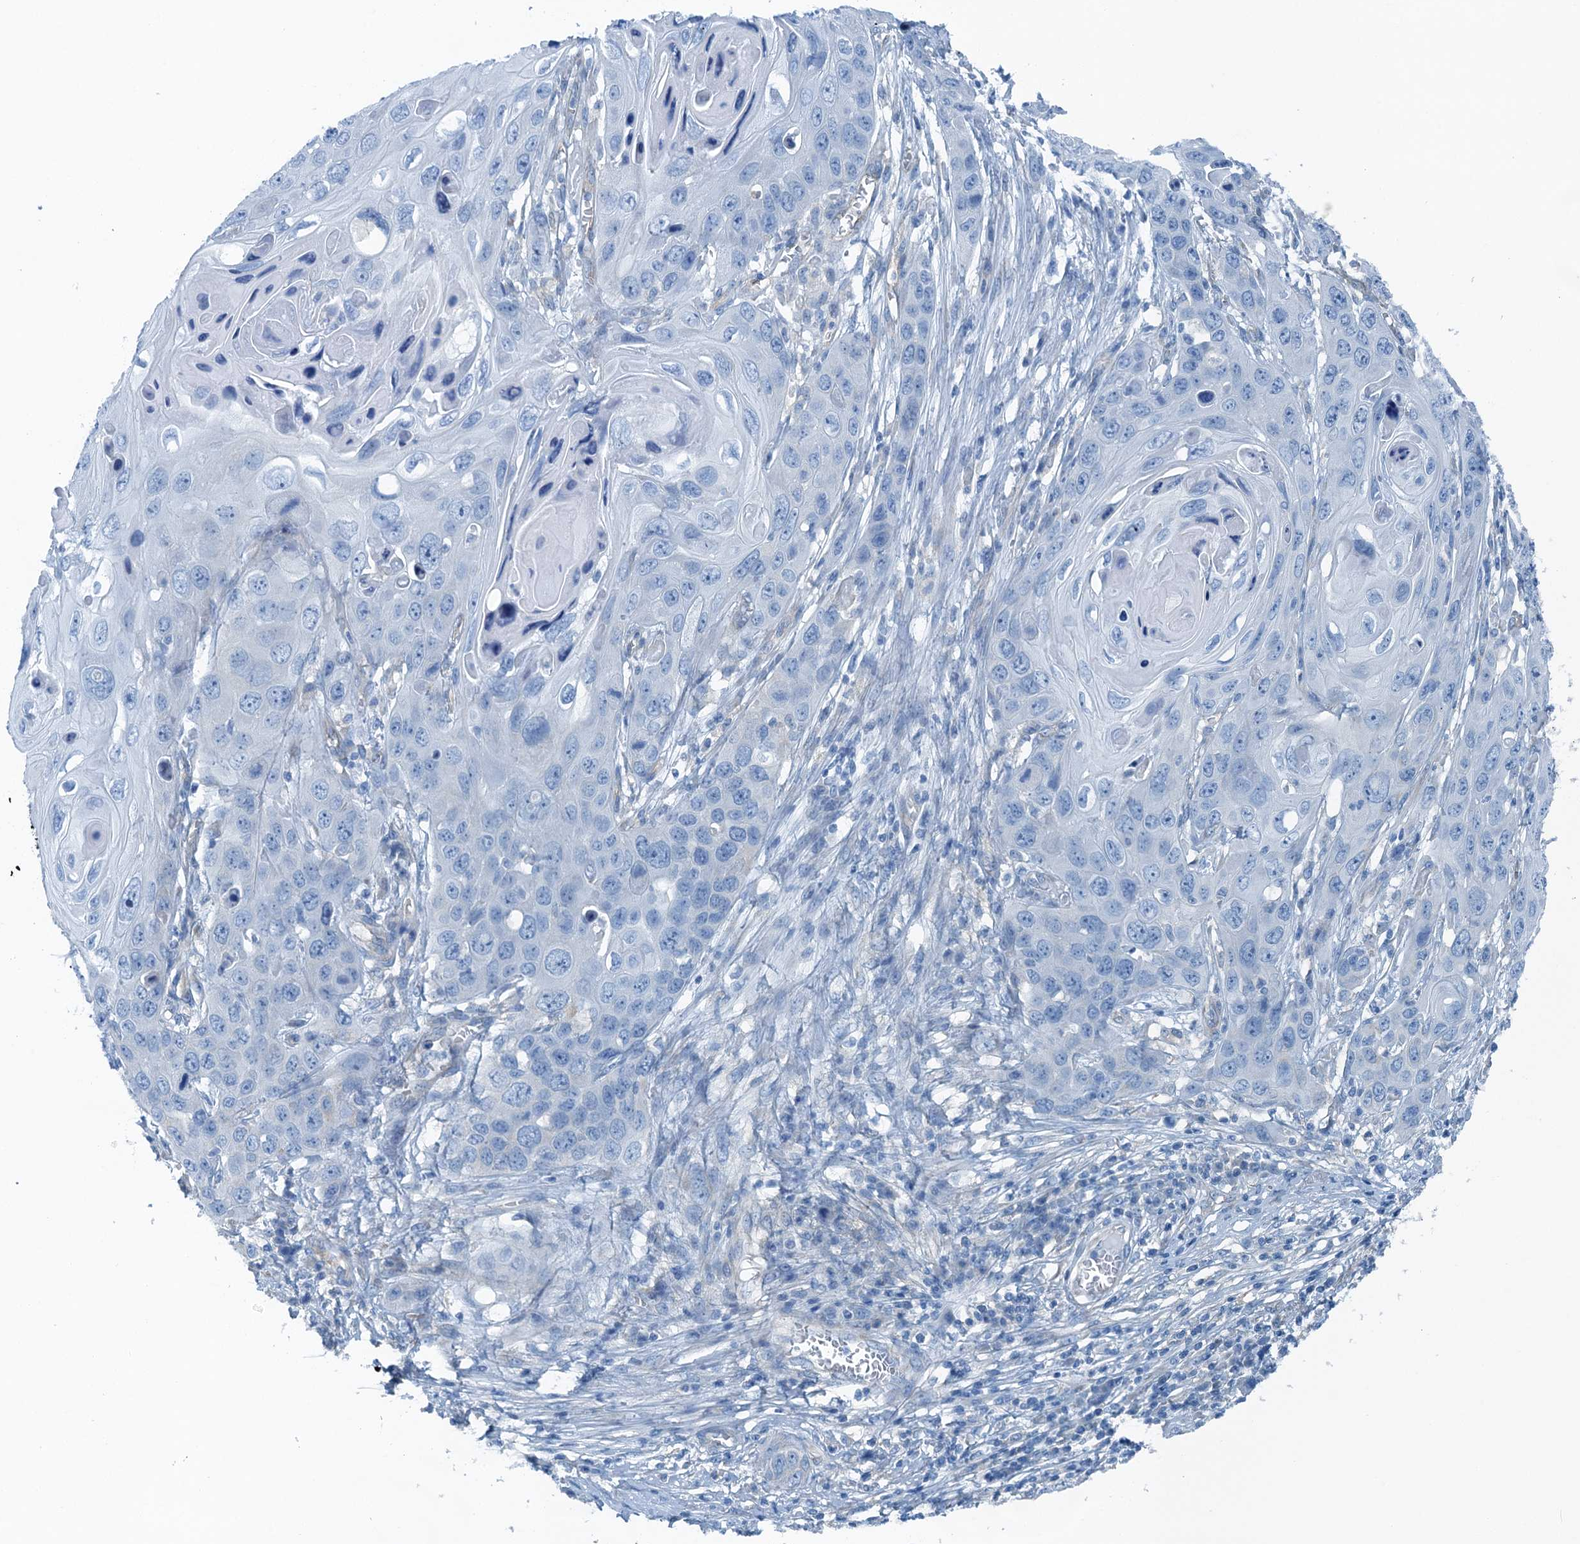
{"staining": {"intensity": "negative", "quantity": "none", "location": "none"}, "tissue": "skin cancer", "cell_type": "Tumor cells", "image_type": "cancer", "snomed": [{"axis": "morphology", "description": "Squamous cell carcinoma, NOS"}, {"axis": "topography", "description": "Skin"}], "caption": "Squamous cell carcinoma (skin) was stained to show a protein in brown. There is no significant positivity in tumor cells.", "gene": "TMOD2", "patient": {"sex": "male", "age": 55}}